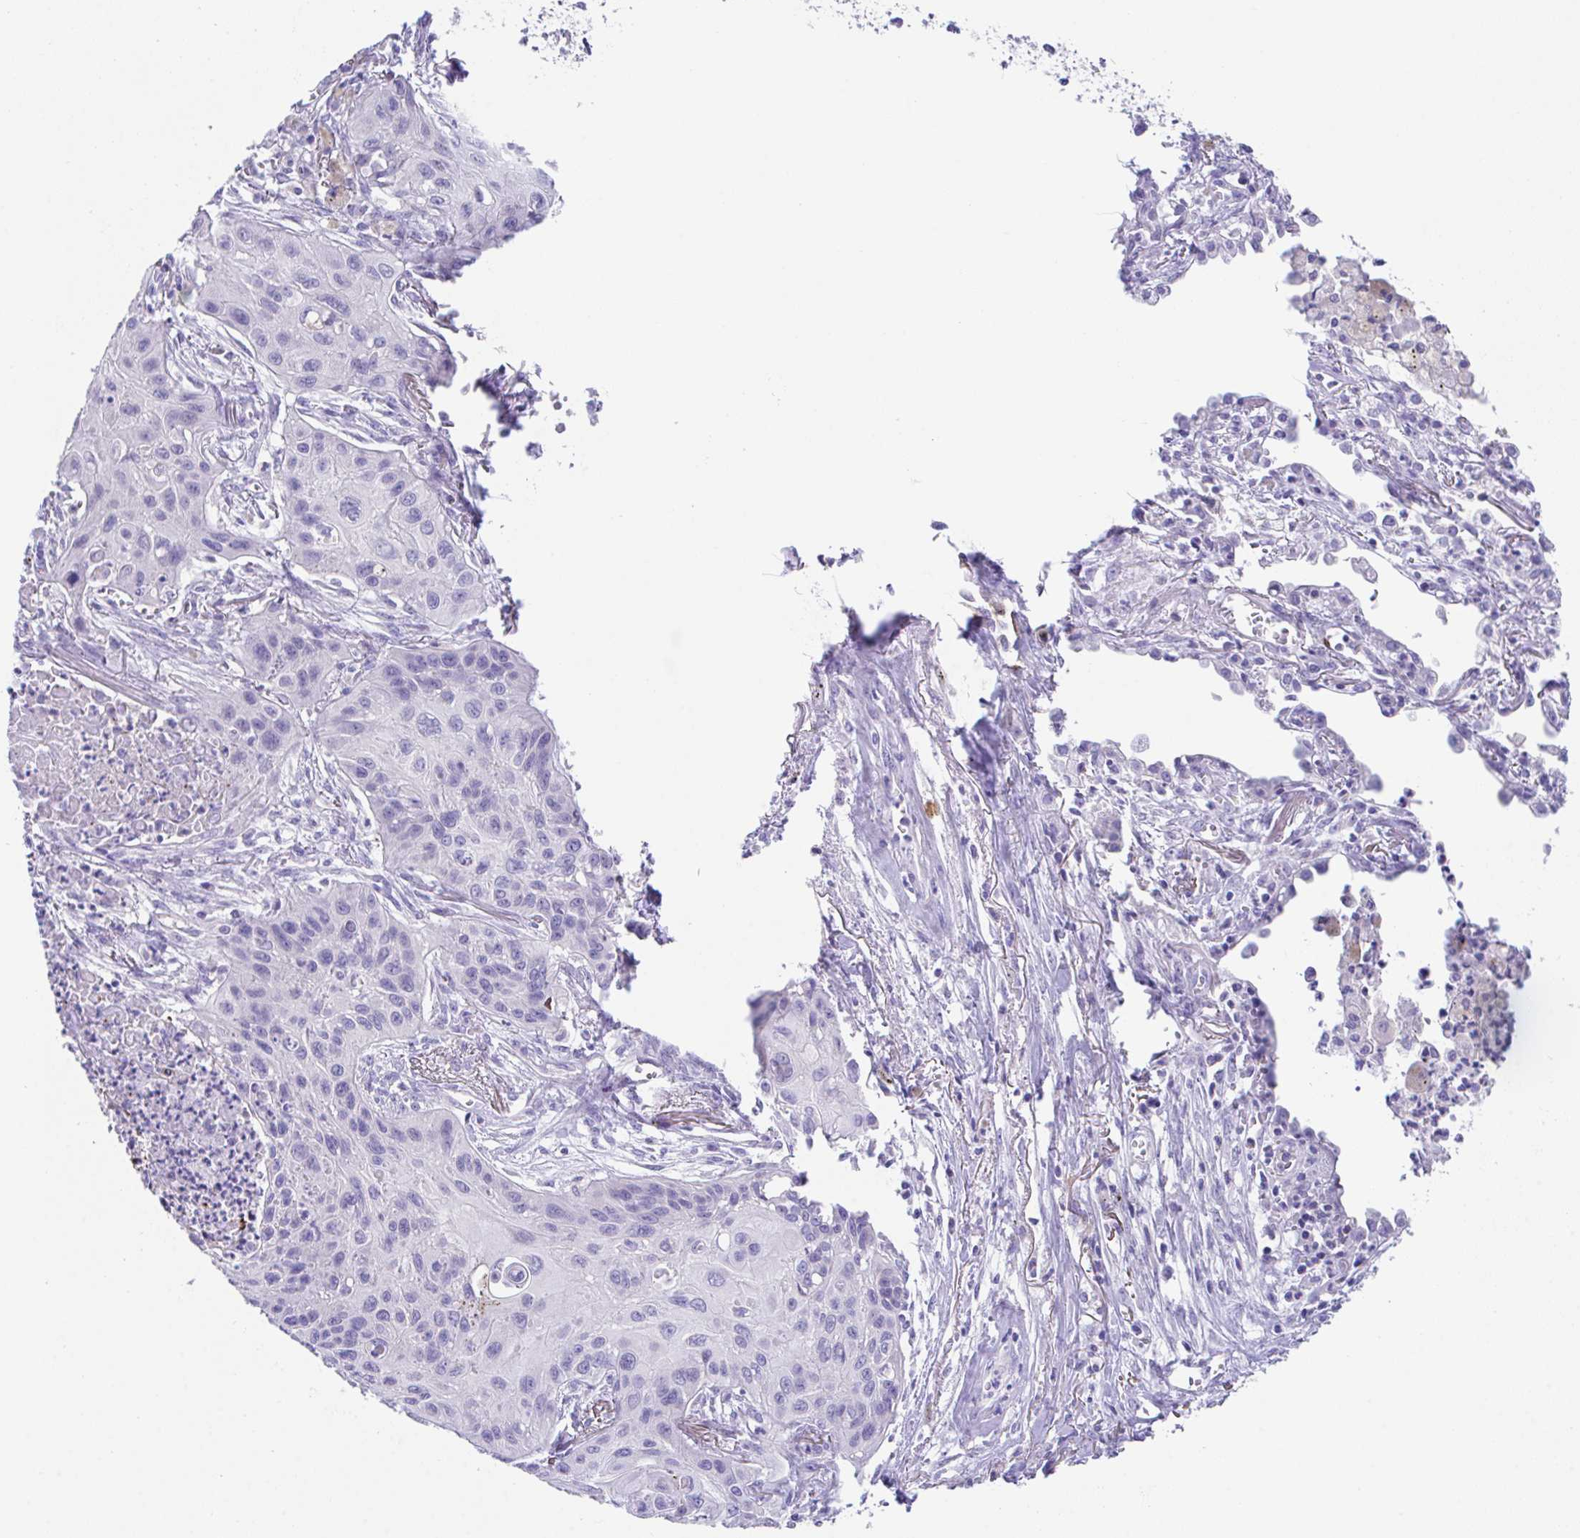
{"staining": {"intensity": "negative", "quantity": "none", "location": "none"}, "tissue": "lung cancer", "cell_type": "Tumor cells", "image_type": "cancer", "snomed": [{"axis": "morphology", "description": "Squamous cell carcinoma, NOS"}, {"axis": "topography", "description": "Lung"}], "caption": "Histopathology image shows no protein staining in tumor cells of lung cancer tissue.", "gene": "HACD4", "patient": {"sex": "male", "age": 71}}